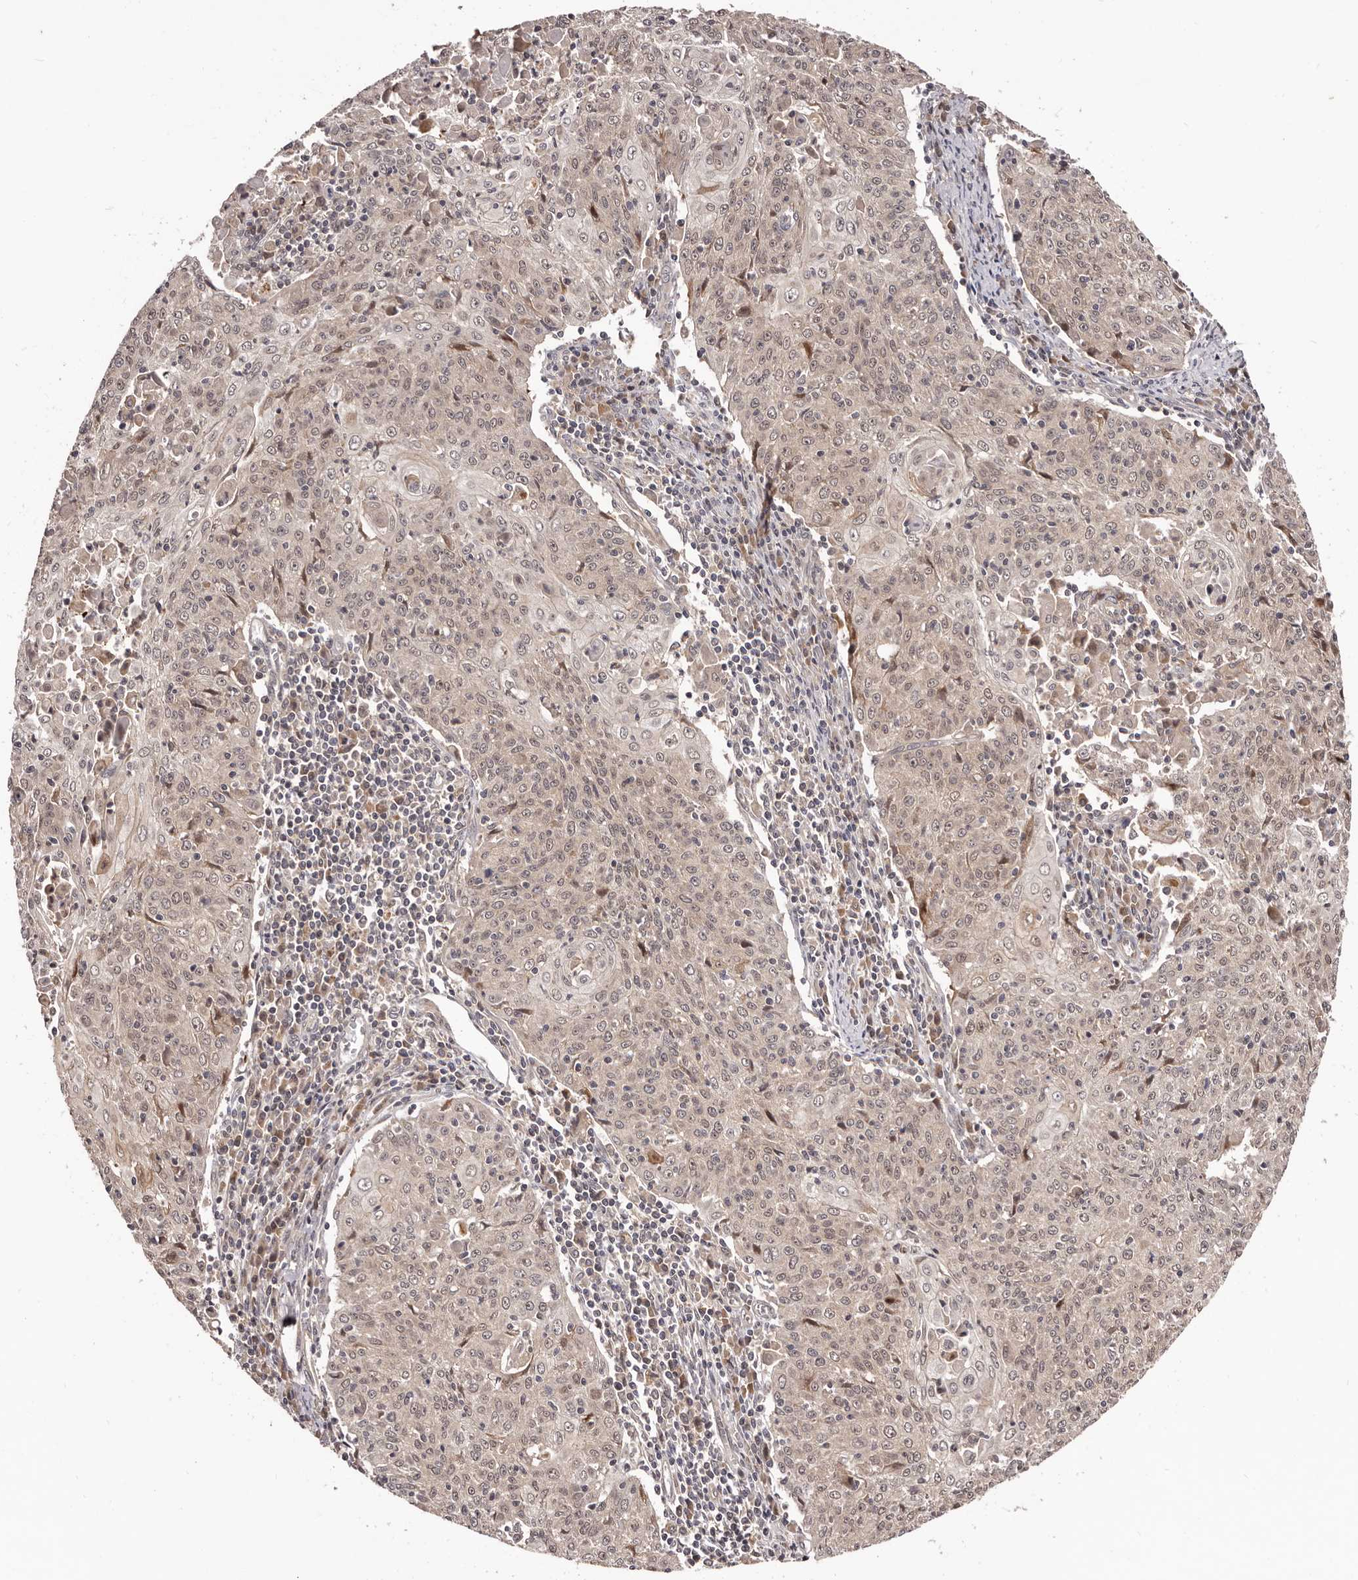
{"staining": {"intensity": "weak", "quantity": "25%-75%", "location": "nuclear"}, "tissue": "cervical cancer", "cell_type": "Tumor cells", "image_type": "cancer", "snomed": [{"axis": "morphology", "description": "Squamous cell carcinoma, NOS"}, {"axis": "topography", "description": "Cervix"}], "caption": "A brown stain shows weak nuclear staining of a protein in cervical cancer tumor cells.", "gene": "MDP1", "patient": {"sex": "female", "age": 48}}